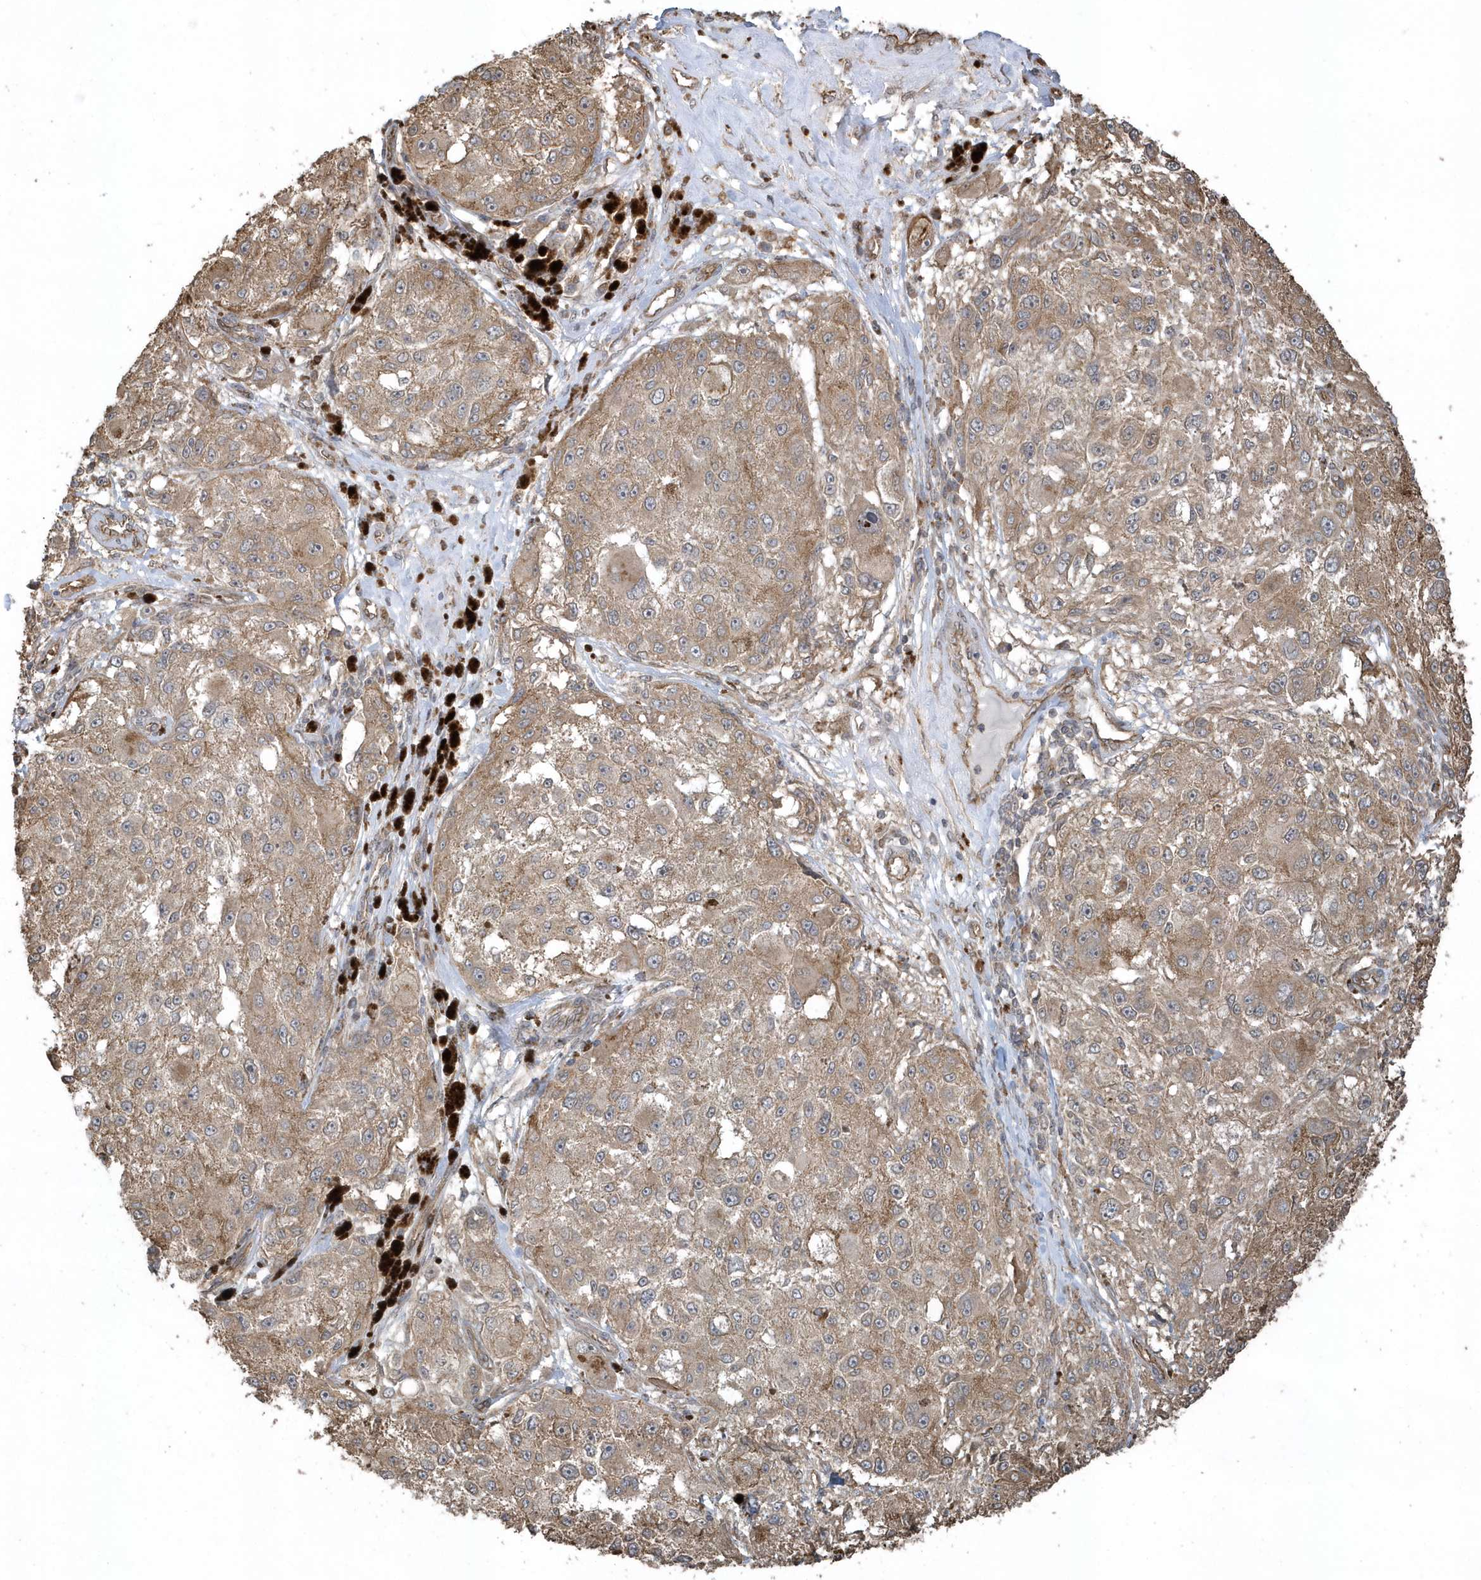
{"staining": {"intensity": "moderate", "quantity": ">75%", "location": "cytoplasmic/membranous"}, "tissue": "melanoma", "cell_type": "Tumor cells", "image_type": "cancer", "snomed": [{"axis": "morphology", "description": "Necrosis, NOS"}, {"axis": "morphology", "description": "Malignant melanoma, NOS"}, {"axis": "topography", "description": "Skin"}], "caption": "This micrograph exhibits malignant melanoma stained with immunohistochemistry (IHC) to label a protein in brown. The cytoplasmic/membranous of tumor cells show moderate positivity for the protein. Nuclei are counter-stained blue.", "gene": "HERPUD1", "patient": {"sex": "female", "age": 87}}